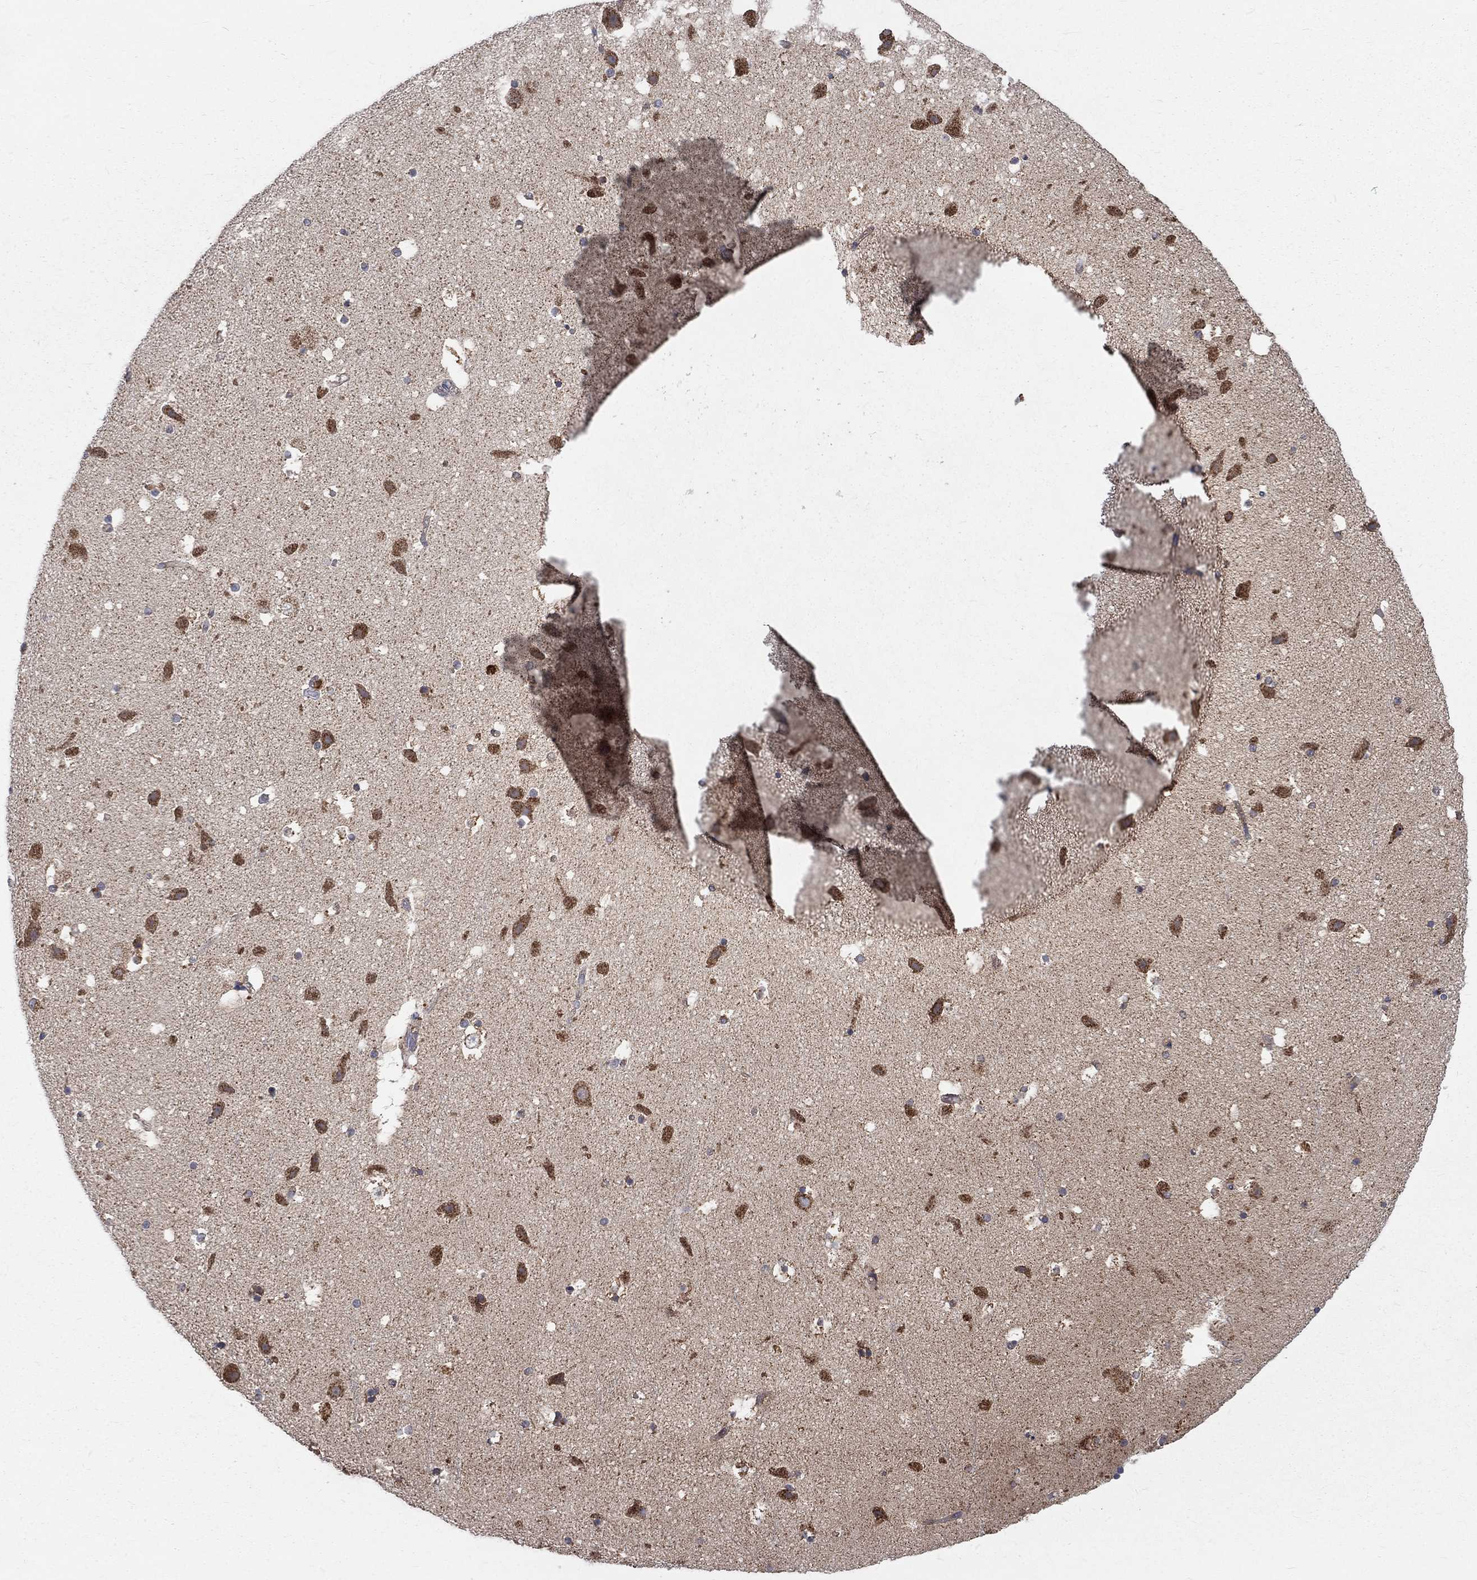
{"staining": {"intensity": "negative", "quantity": "none", "location": "none"}, "tissue": "hippocampus", "cell_type": "Glial cells", "image_type": "normal", "snomed": [{"axis": "morphology", "description": "Normal tissue, NOS"}, {"axis": "topography", "description": "Hippocampus"}], "caption": "DAB immunohistochemical staining of benign hippocampus exhibits no significant positivity in glial cells.", "gene": "NME7", "patient": {"sex": "male", "age": 51}}